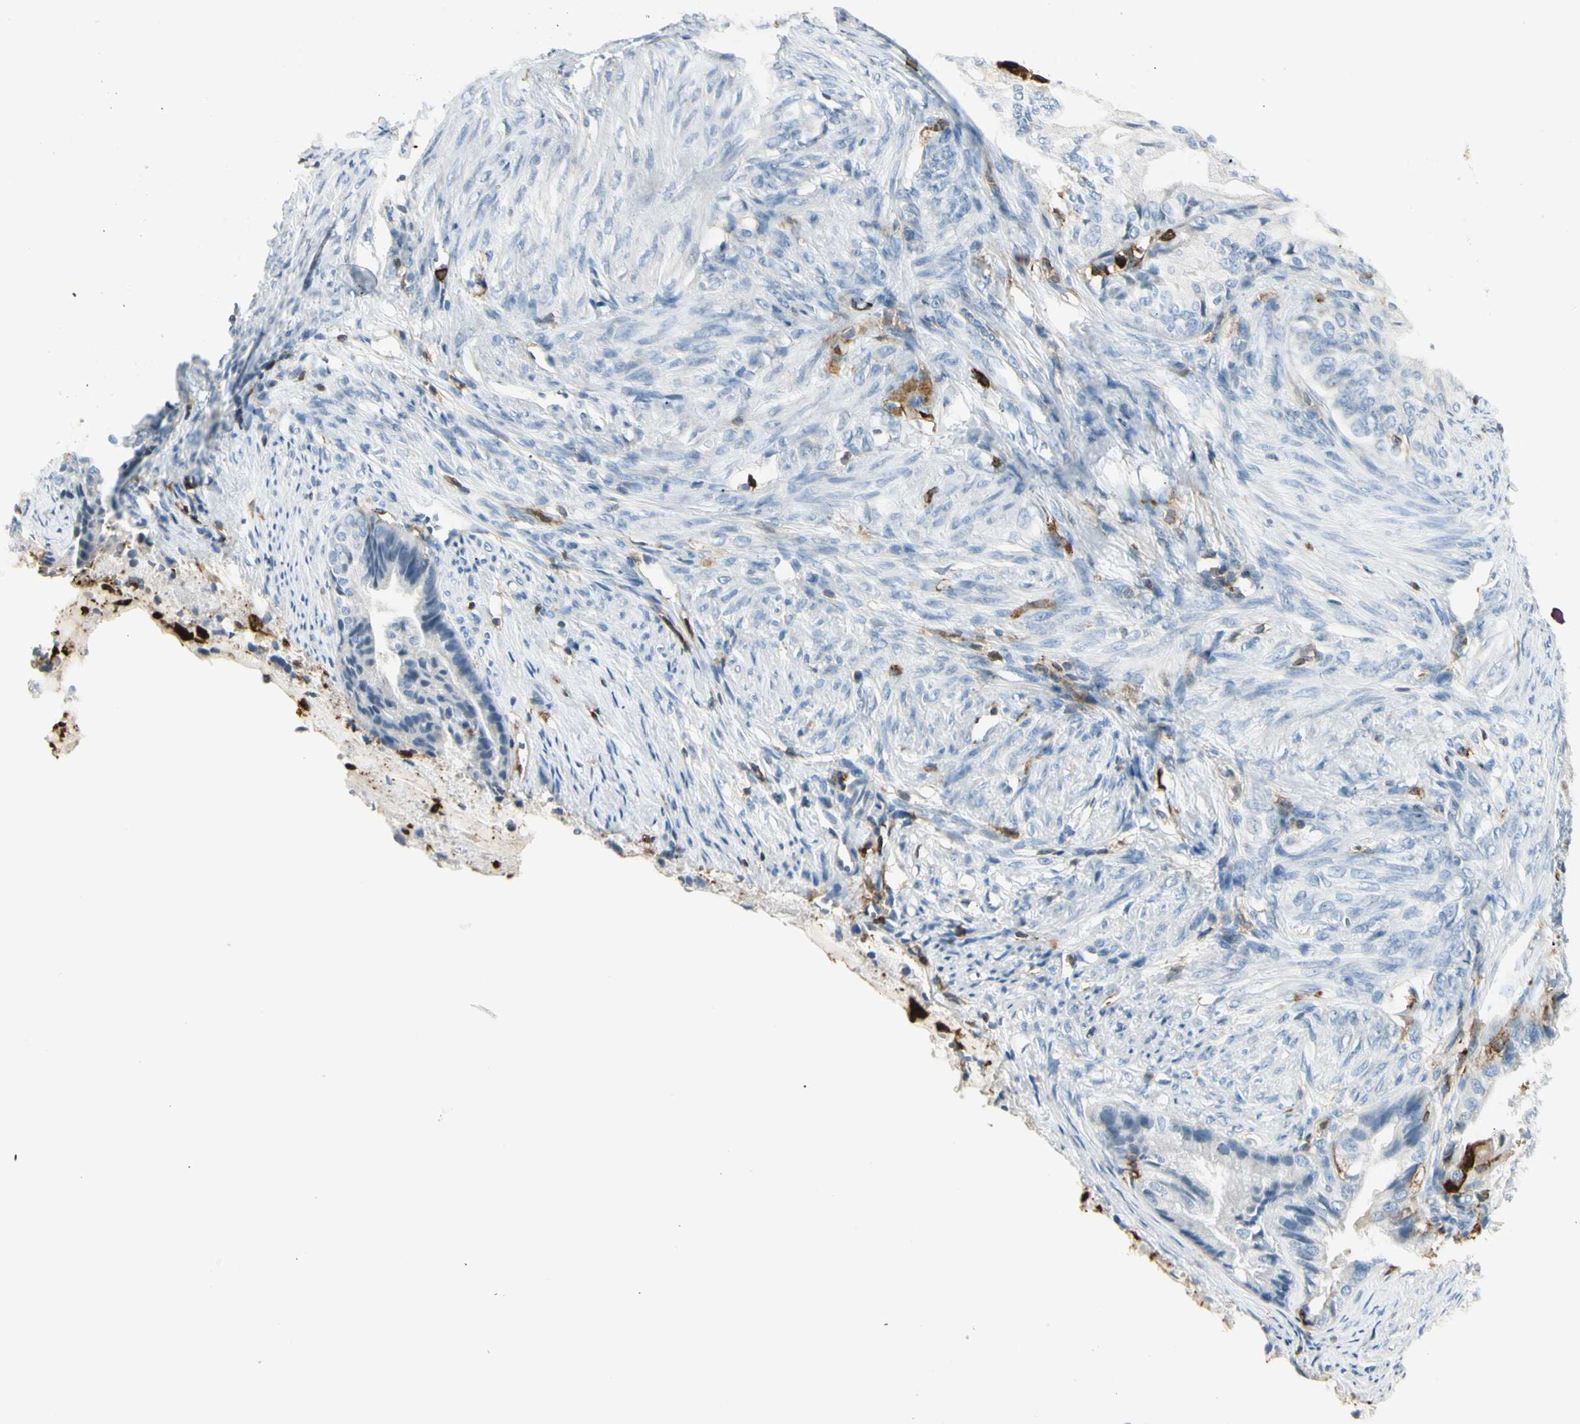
{"staining": {"intensity": "negative", "quantity": "none", "location": "none"}, "tissue": "endometrial cancer", "cell_type": "Tumor cells", "image_type": "cancer", "snomed": [{"axis": "morphology", "description": "Adenocarcinoma, NOS"}, {"axis": "topography", "description": "Endometrium"}], "caption": "High magnification brightfield microscopy of adenocarcinoma (endometrial) stained with DAB (3,3'-diaminobenzidine) (brown) and counterstained with hematoxylin (blue): tumor cells show no significant staining. (DAB (3,3'-diaminobenzidine) IHC visualized using brightfield microscopy, high magnification).", "gene": "ITGB2", "patient": {"sex": "female", "age": 86}}